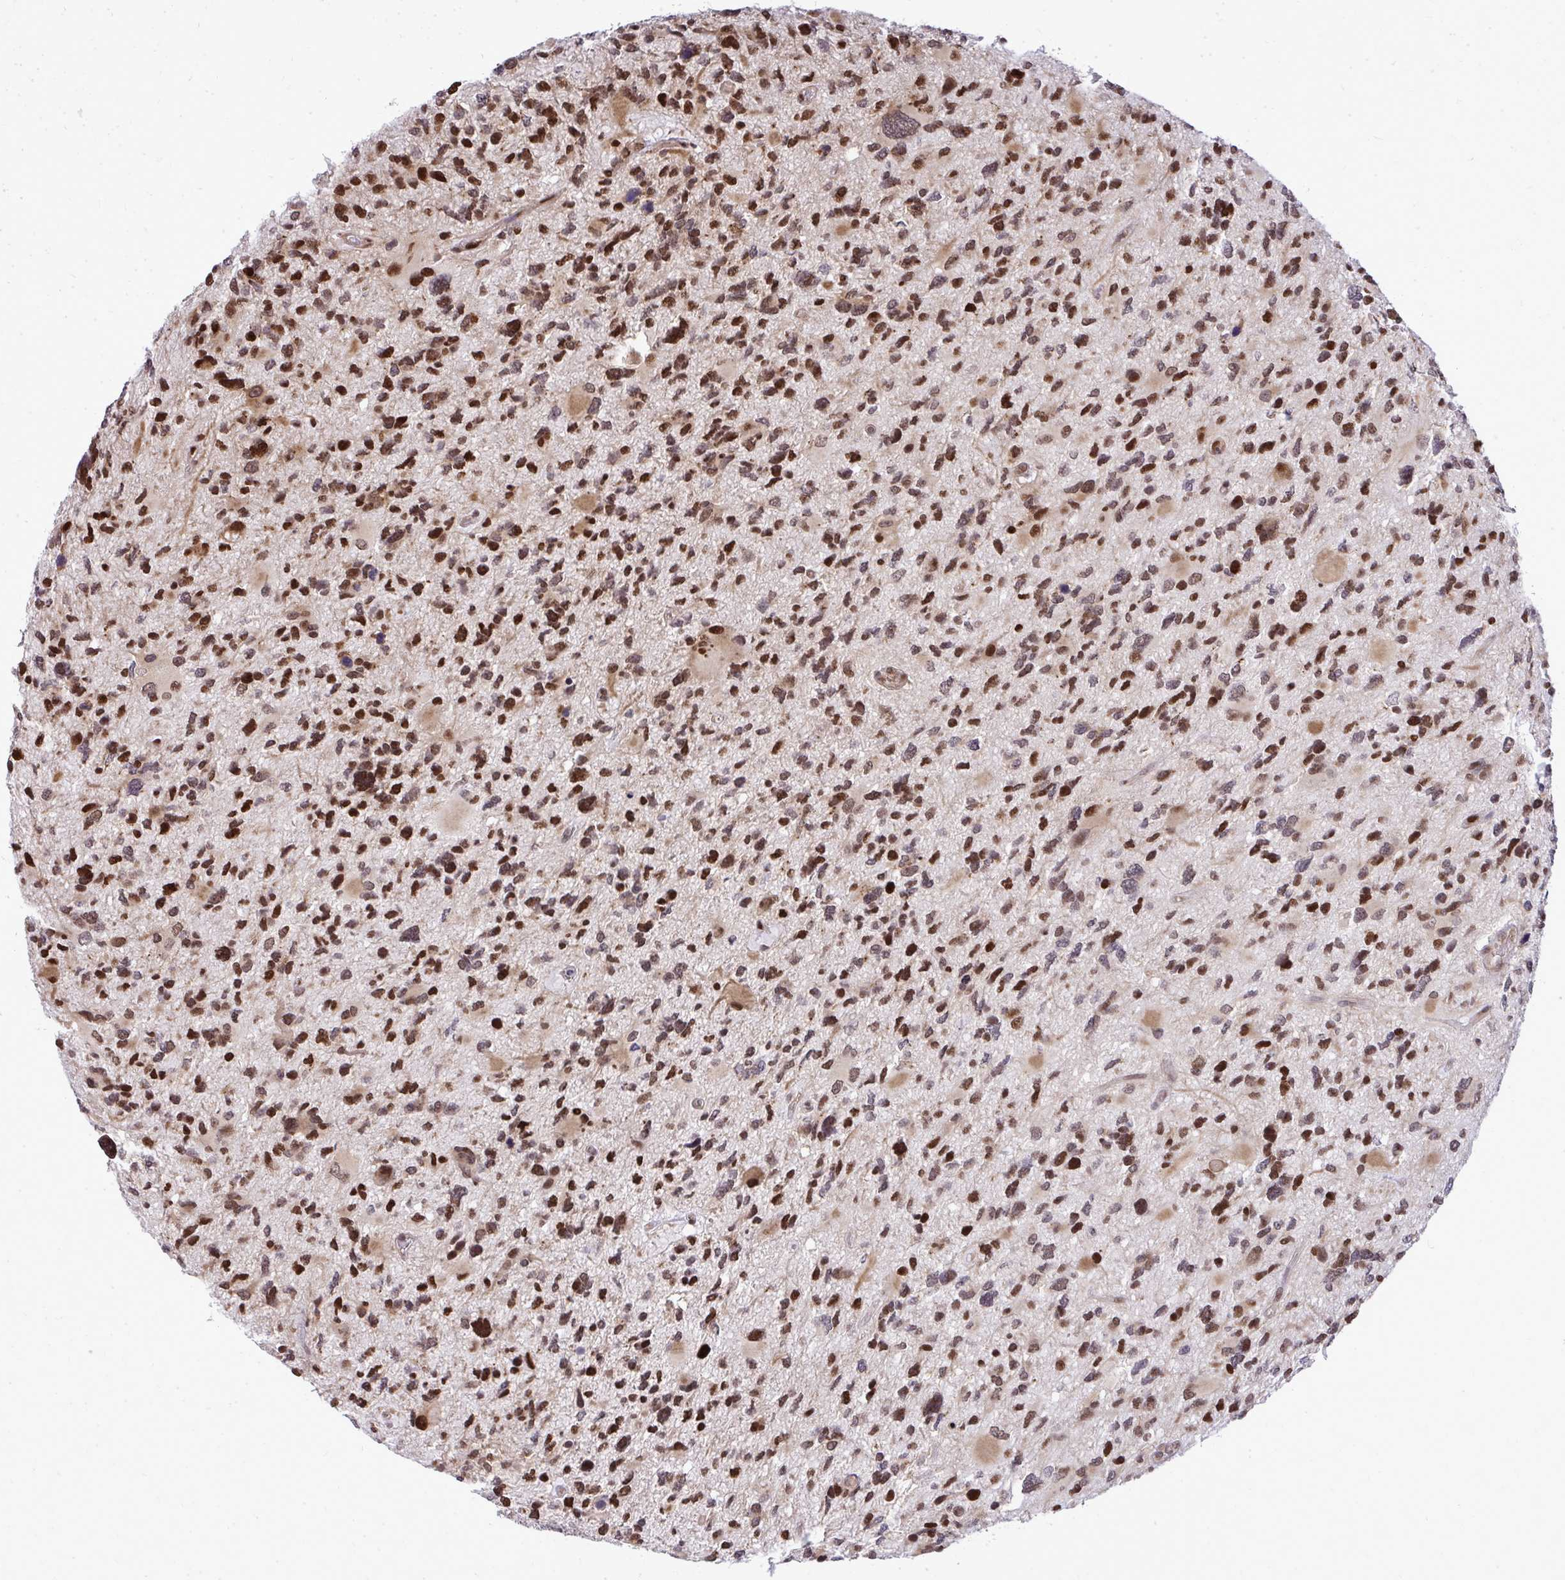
{"staining": {"intensity": "strong", "quantity": ">75%", "location": "cytoplasmic/membranous,nuclear"}, "tissue": "glioma", "cell_type": "Tumor cells", "image_type": "cancer", "snomed": [{"axis": "morphology", "description": "Glioma, malignant, High grade"}, {"axis": "topography", "description": "Brain"}], "caption": "High-magnification brightfield microscopy of glioma stained with DAB (brown) and counterstained with hematoxylin (blue). tumor cells exhibit strong cytoplasmic/membranous and nuclear expression is present in approximately>75% of cells.", "gene": "PIGY", "patient": {"sex": "female", "age": 11}}